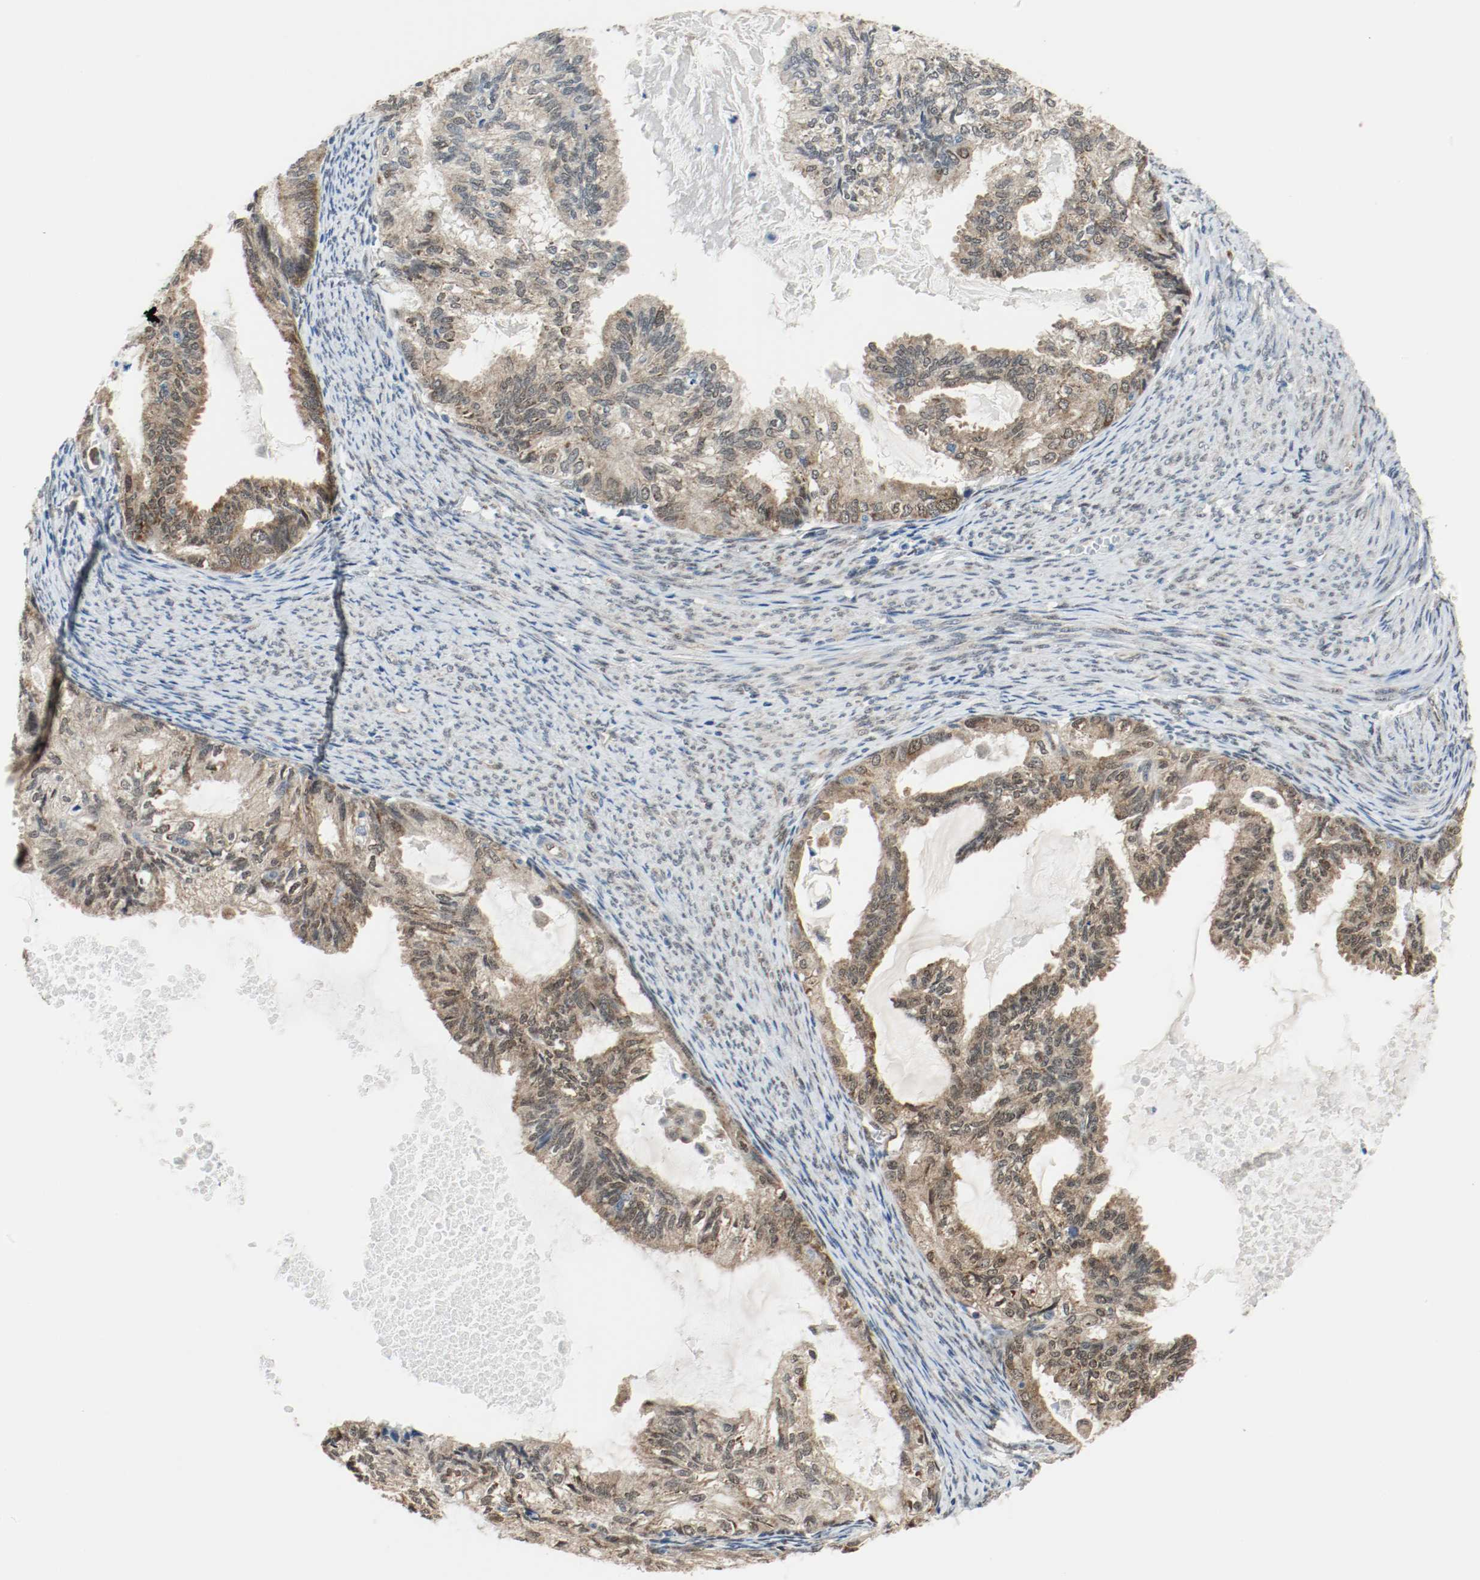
{"staining": {"intensity": "moderate", "quantity": ">75%", "location": "cytoplasmic/membranous,nuclear"}, "tissue": "cervical cancer", "cell_type": "Tumor cells", "image_type": "cancer", "snomed": [{"axis": "morphology", "description": "Normal tissue, NOS"}, {"axis": "morphology", "description": "Adenocarcinoma, NOS"}, {"axis": "topography", "description": "Cervix"}, {"axis": "topography", "description": "Endometrium"}], "caption": "Tumor cells reveal medium levels of moderate cytoplasmic/membranous and nuclear staining in about >75% of cells in human cervical adenocarcinoma.", "gene": "PPME1", "patient": {"sex": "female", "age": 86}}